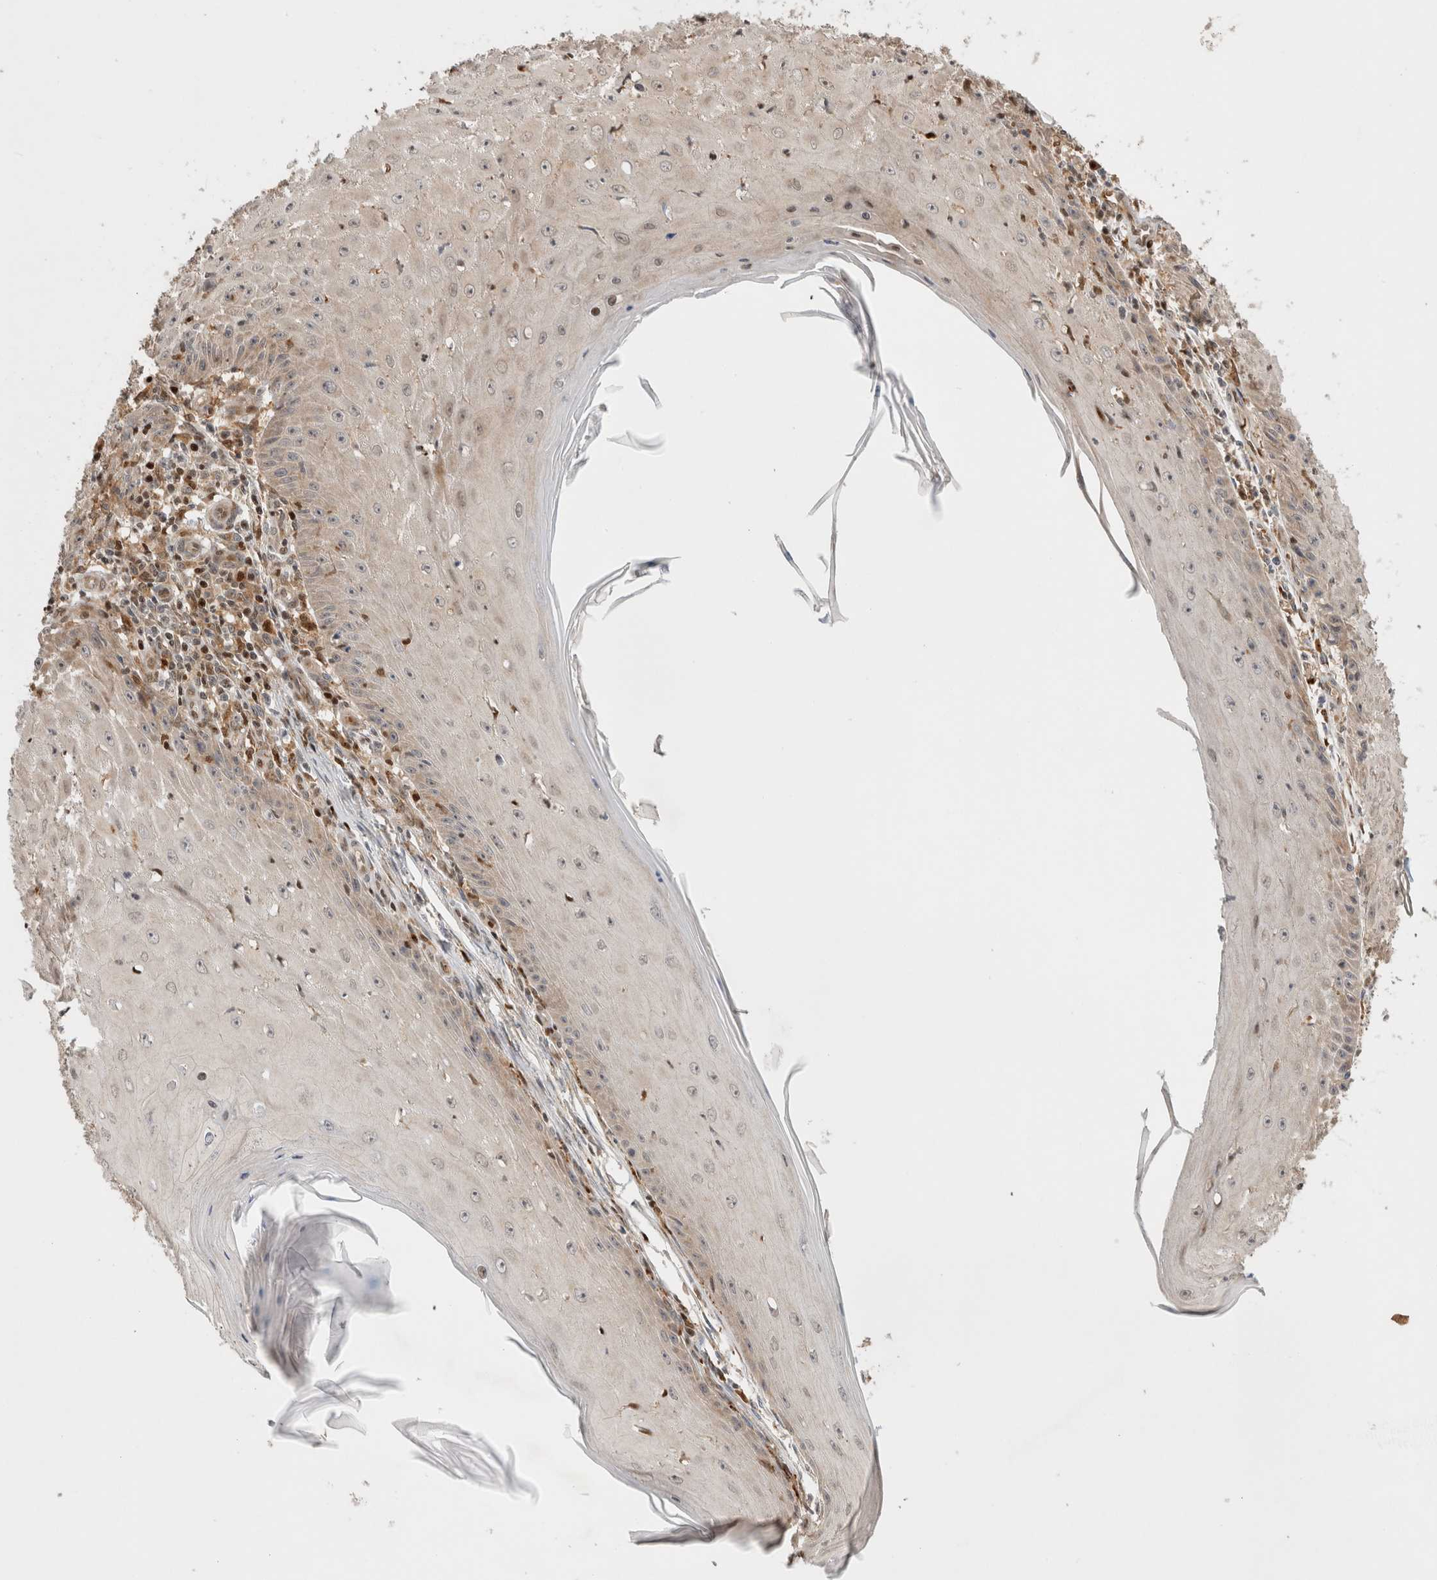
{"staining": {"intensity": "weak", "quantity": "<25%", "location": "cytoplasmic/membranous,nuclear"}, "tissue": "skin cancer", "cell_type": "Tumor cells", "image_type": "cancer", "snomed": [{"axis": "morphology", "description": "Squamous cell carcinoma, NOS"}, {"axis": "topography", "description": "Skin"}], "caption": "High magnification brightfield microscopy of skin cancer (squamous cell carcinoma) stained with DAB (brown) and counterstained with hematoxylin (blue): tumor cells show no significant expression. The staining is performed using DAB brown chromogen with nuclei counter-stained in using hematoxylin.", "gene": "OTUD6B", "patient": {"sex": "female", "age": 73}}